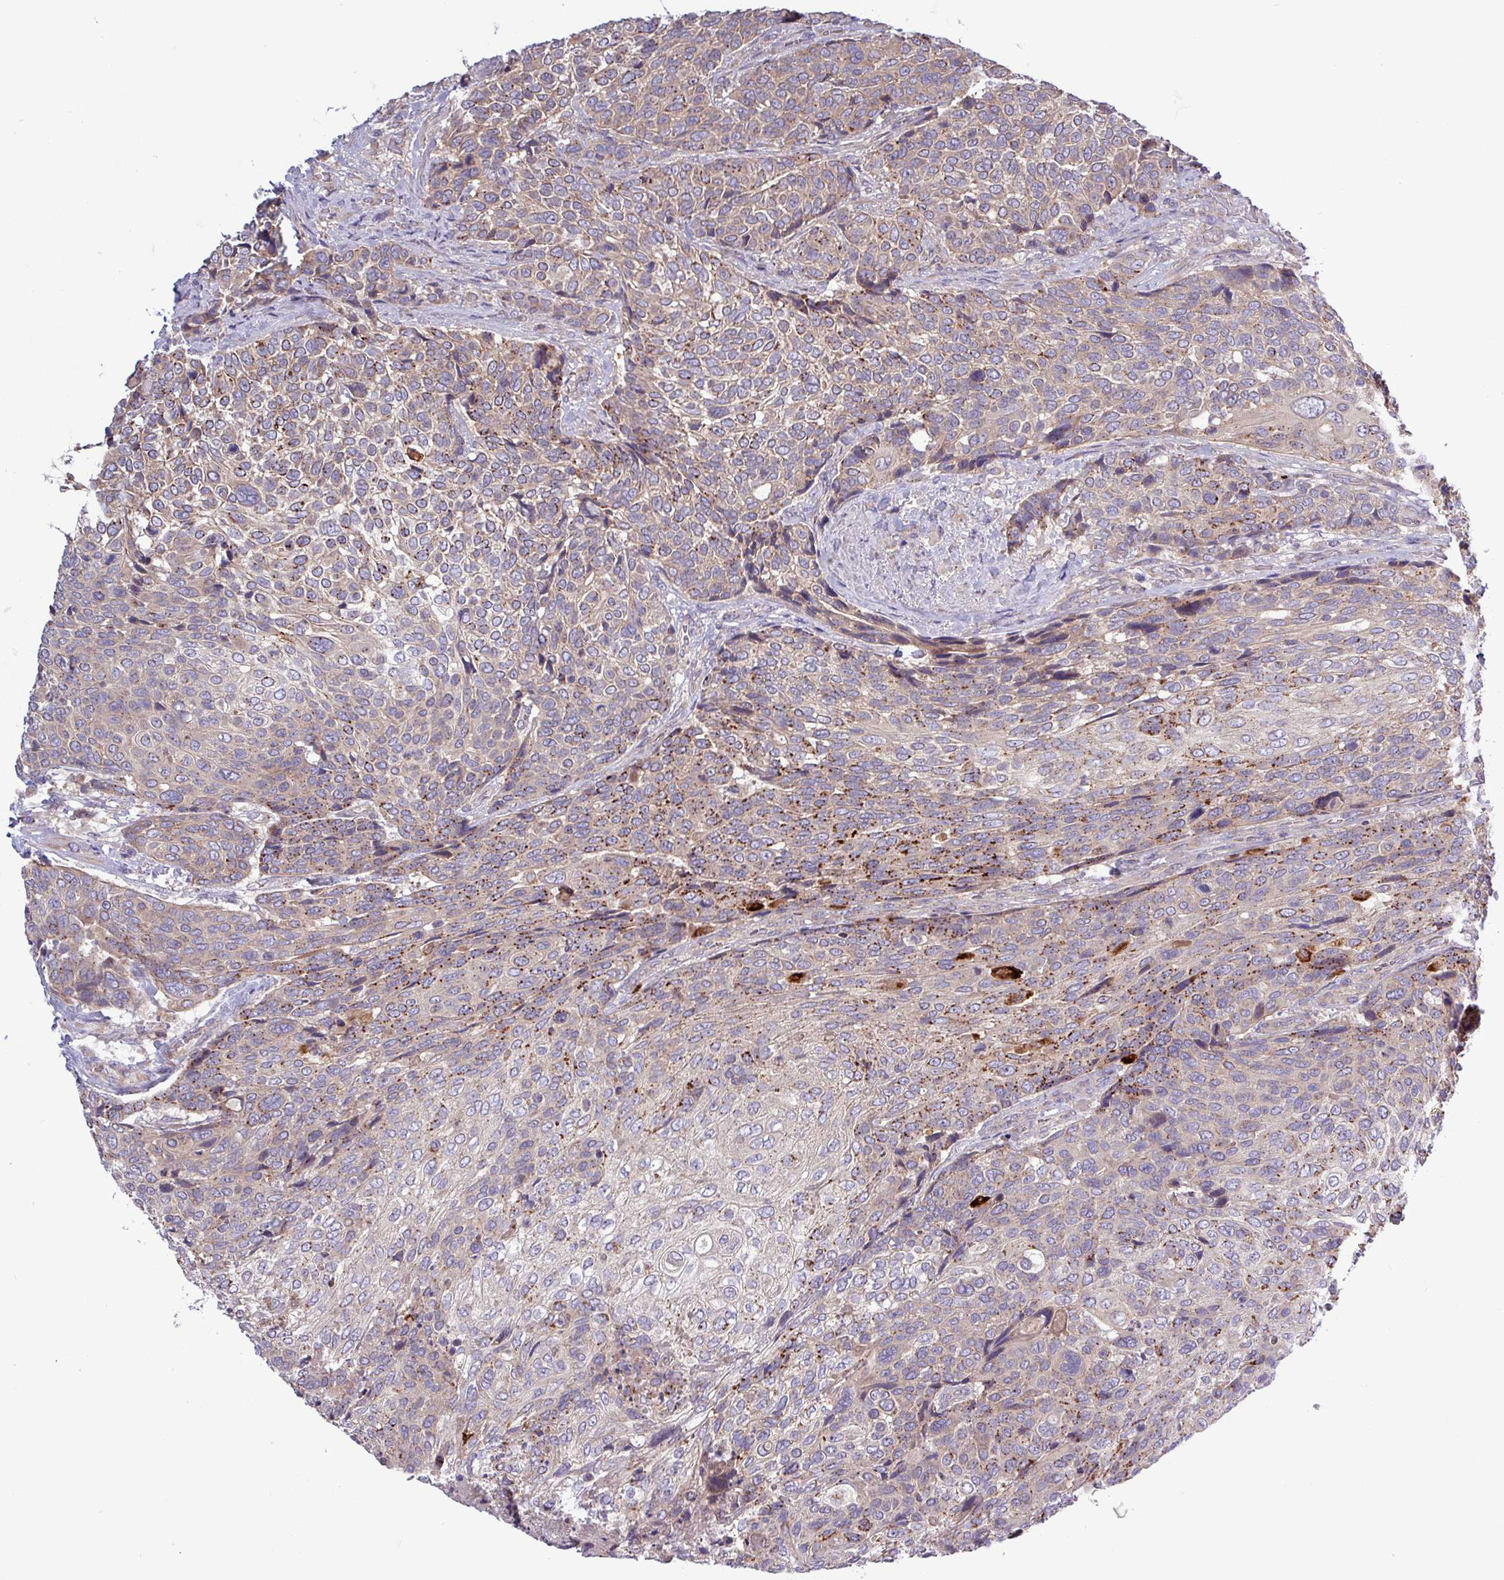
{"staining": {"intensity": "strong", "quantity": "<25%", "location": "cytoplasmic/membranous"}, "tissue": "urothelial cancer", "cell_type": "Tumor cells", "image_type": "cancer", "snomed": [{"axis": "morphology", "description": "Urothelial carcinoma, High grade"}, {"axis": "topography", "description": "Urinary bladder"}], "caption": "The micrograph shows immunohistochemical staining of urothelial carcinoma (high-grade). There is strong cytoplasmic/membranous staining is present in approximately <25% of tumor cells.", "gene": "PLIN2", "patient": {"sex": "female", "age": 70}}